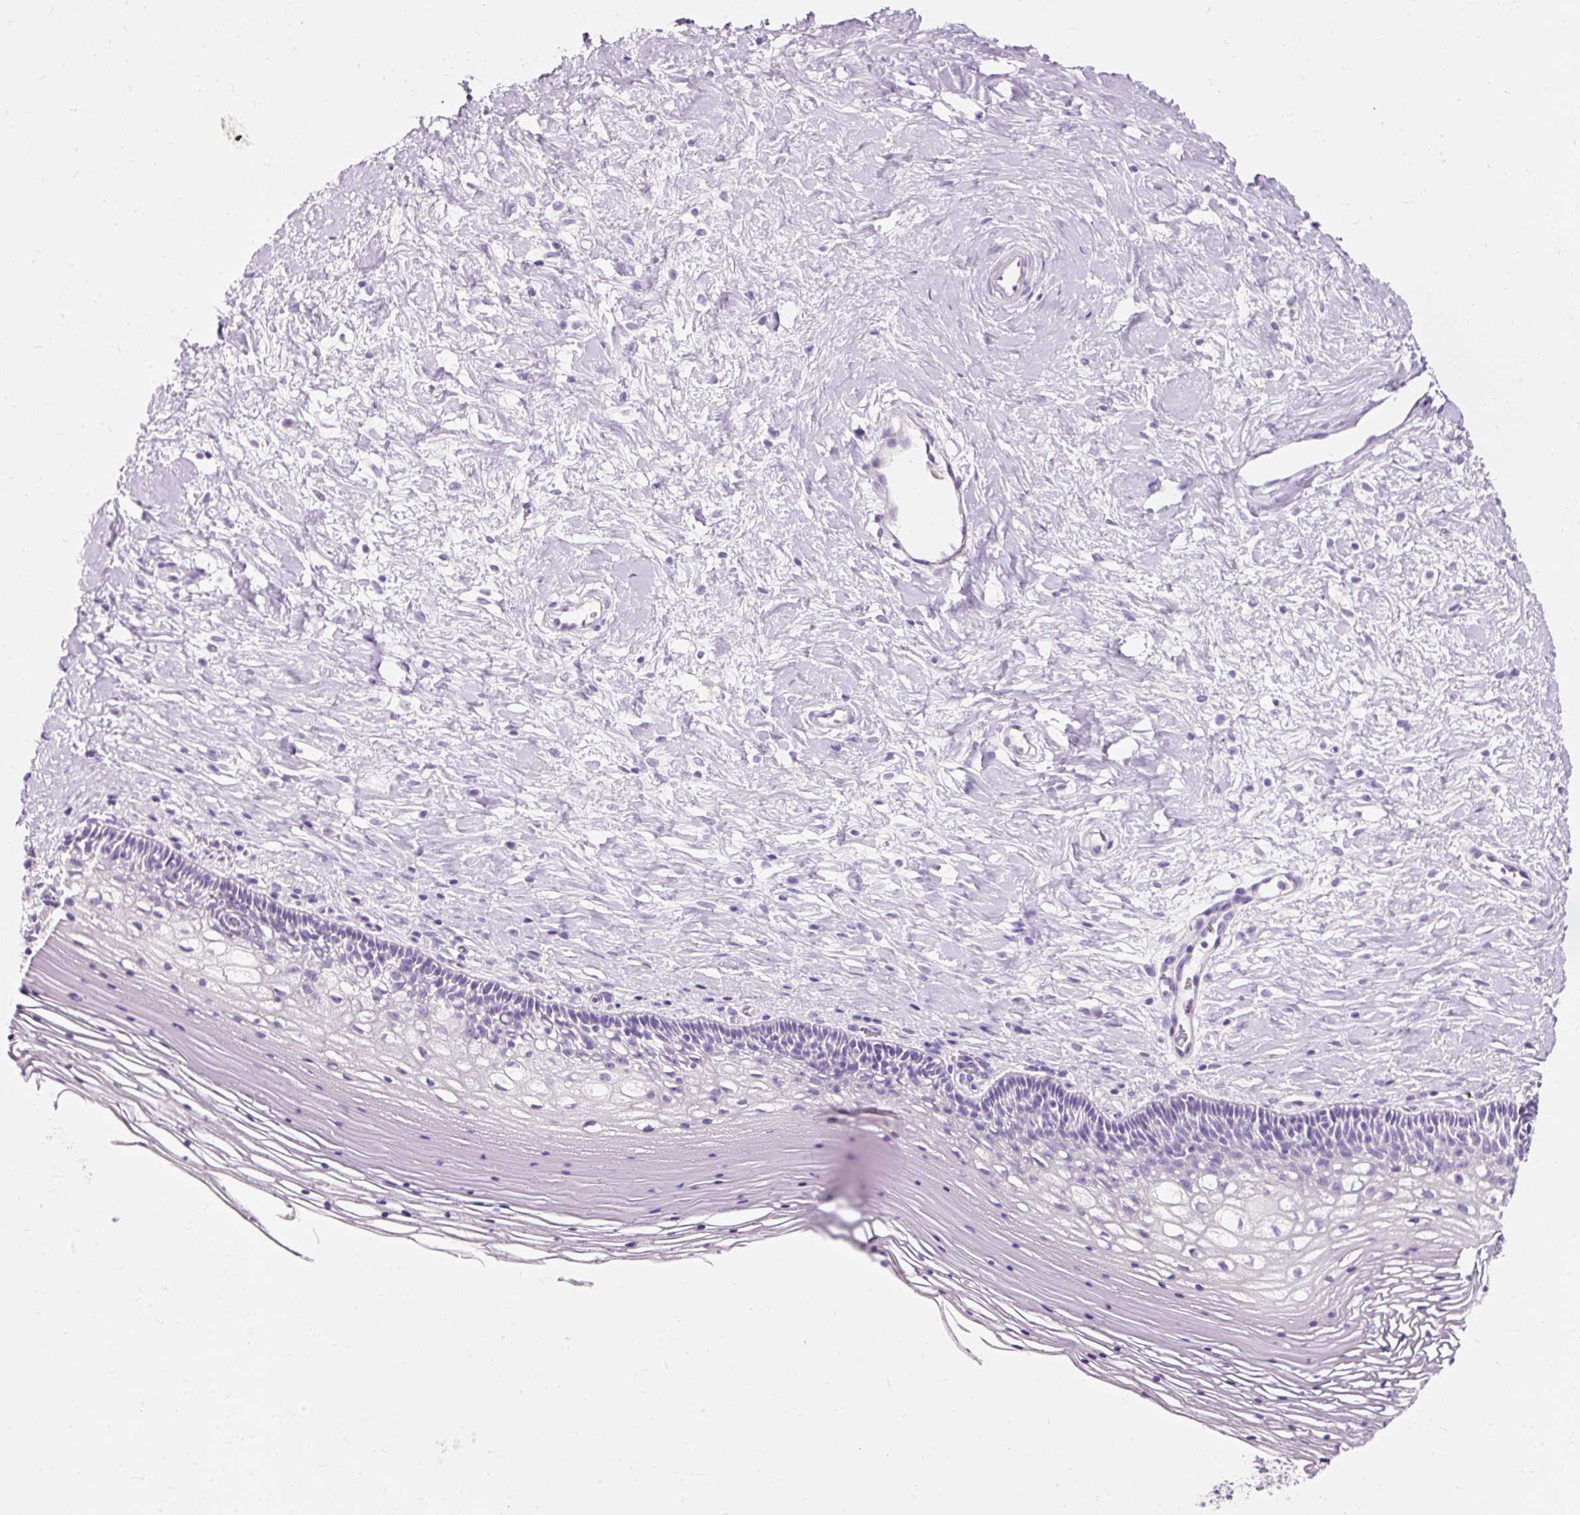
{"staining": {"intensity": "negative", "quantity": "none", "location": "none"}, "tissue": "cervix", "cell_type": "Glandular cells", "image_type": "normal", "snomed": [{"axis": "morphology", "description": "Normal tissue, NOS"}, {"axis": "topography", "description": "Cervix"}], "caption": "High magnification brightfield microscopy of unremarkable cervix stained with DAB (brown) and counterstained with hematoxylin (blue): glandular cells show no significant staining.", "gene": "CLDN25", "patient": {"sex": "female", "age": 36}}